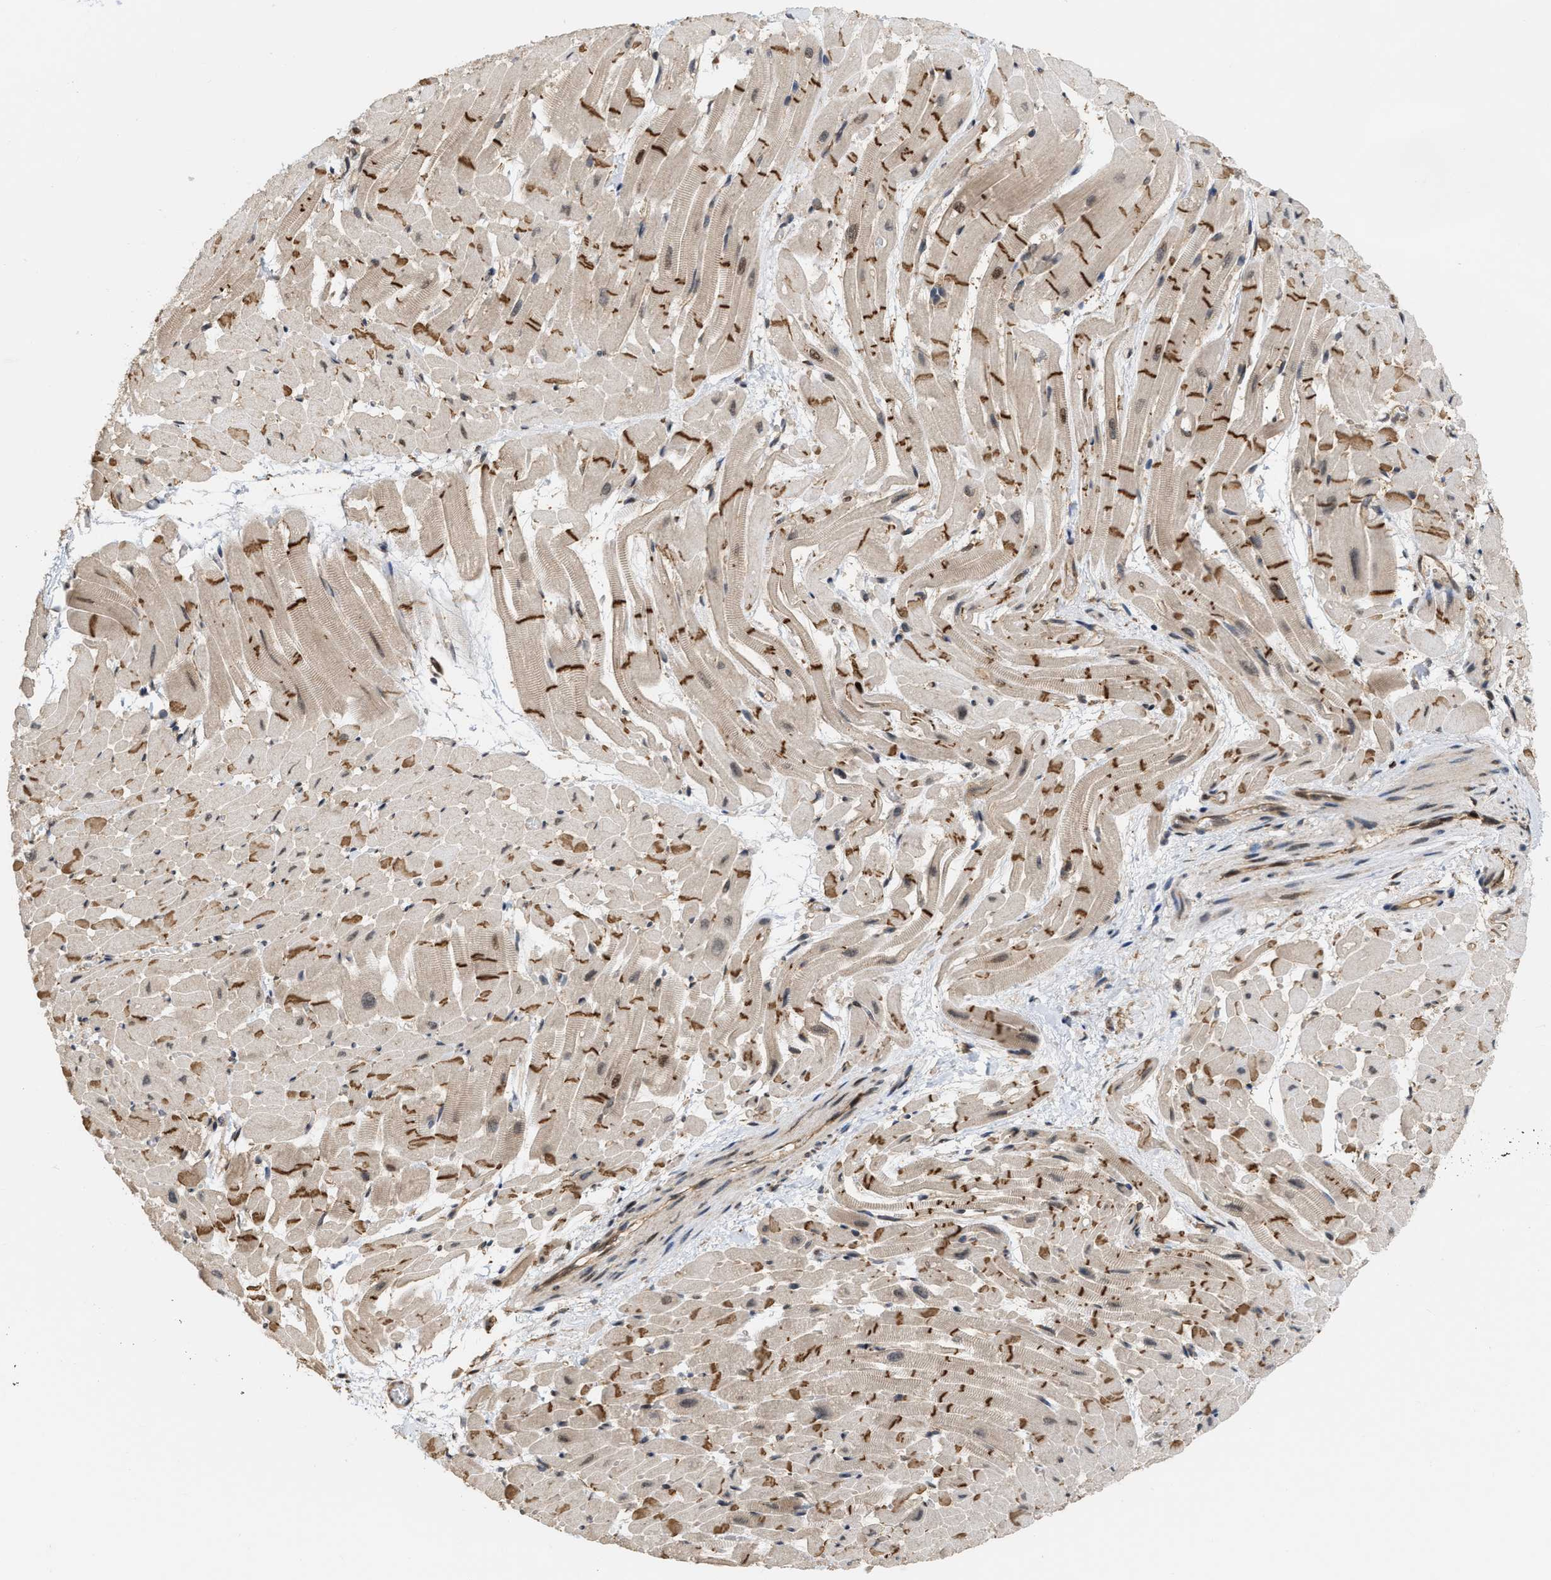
{"staining": {"intensity": "strong", "quantity": "25%-75%", "location": "cytoplasmic/membranous"}, "tissue": "heart muscle", "cell_type": "Cardiomyocytes", "image_type": "normal", "snomed": [{"axis": "morphology", "description": "Normal tissue, NOS"}, {"axis": "topography", "description": "Heart"}], "caption": "Strong cytoplasmic/membranous expression for a protein is seen in approximately 25%-75% of cardiomyocytes of unremarkable heart muscle using IHC.", "gene": "IQCE", "patient": {"sex": "male", "age": 45}}